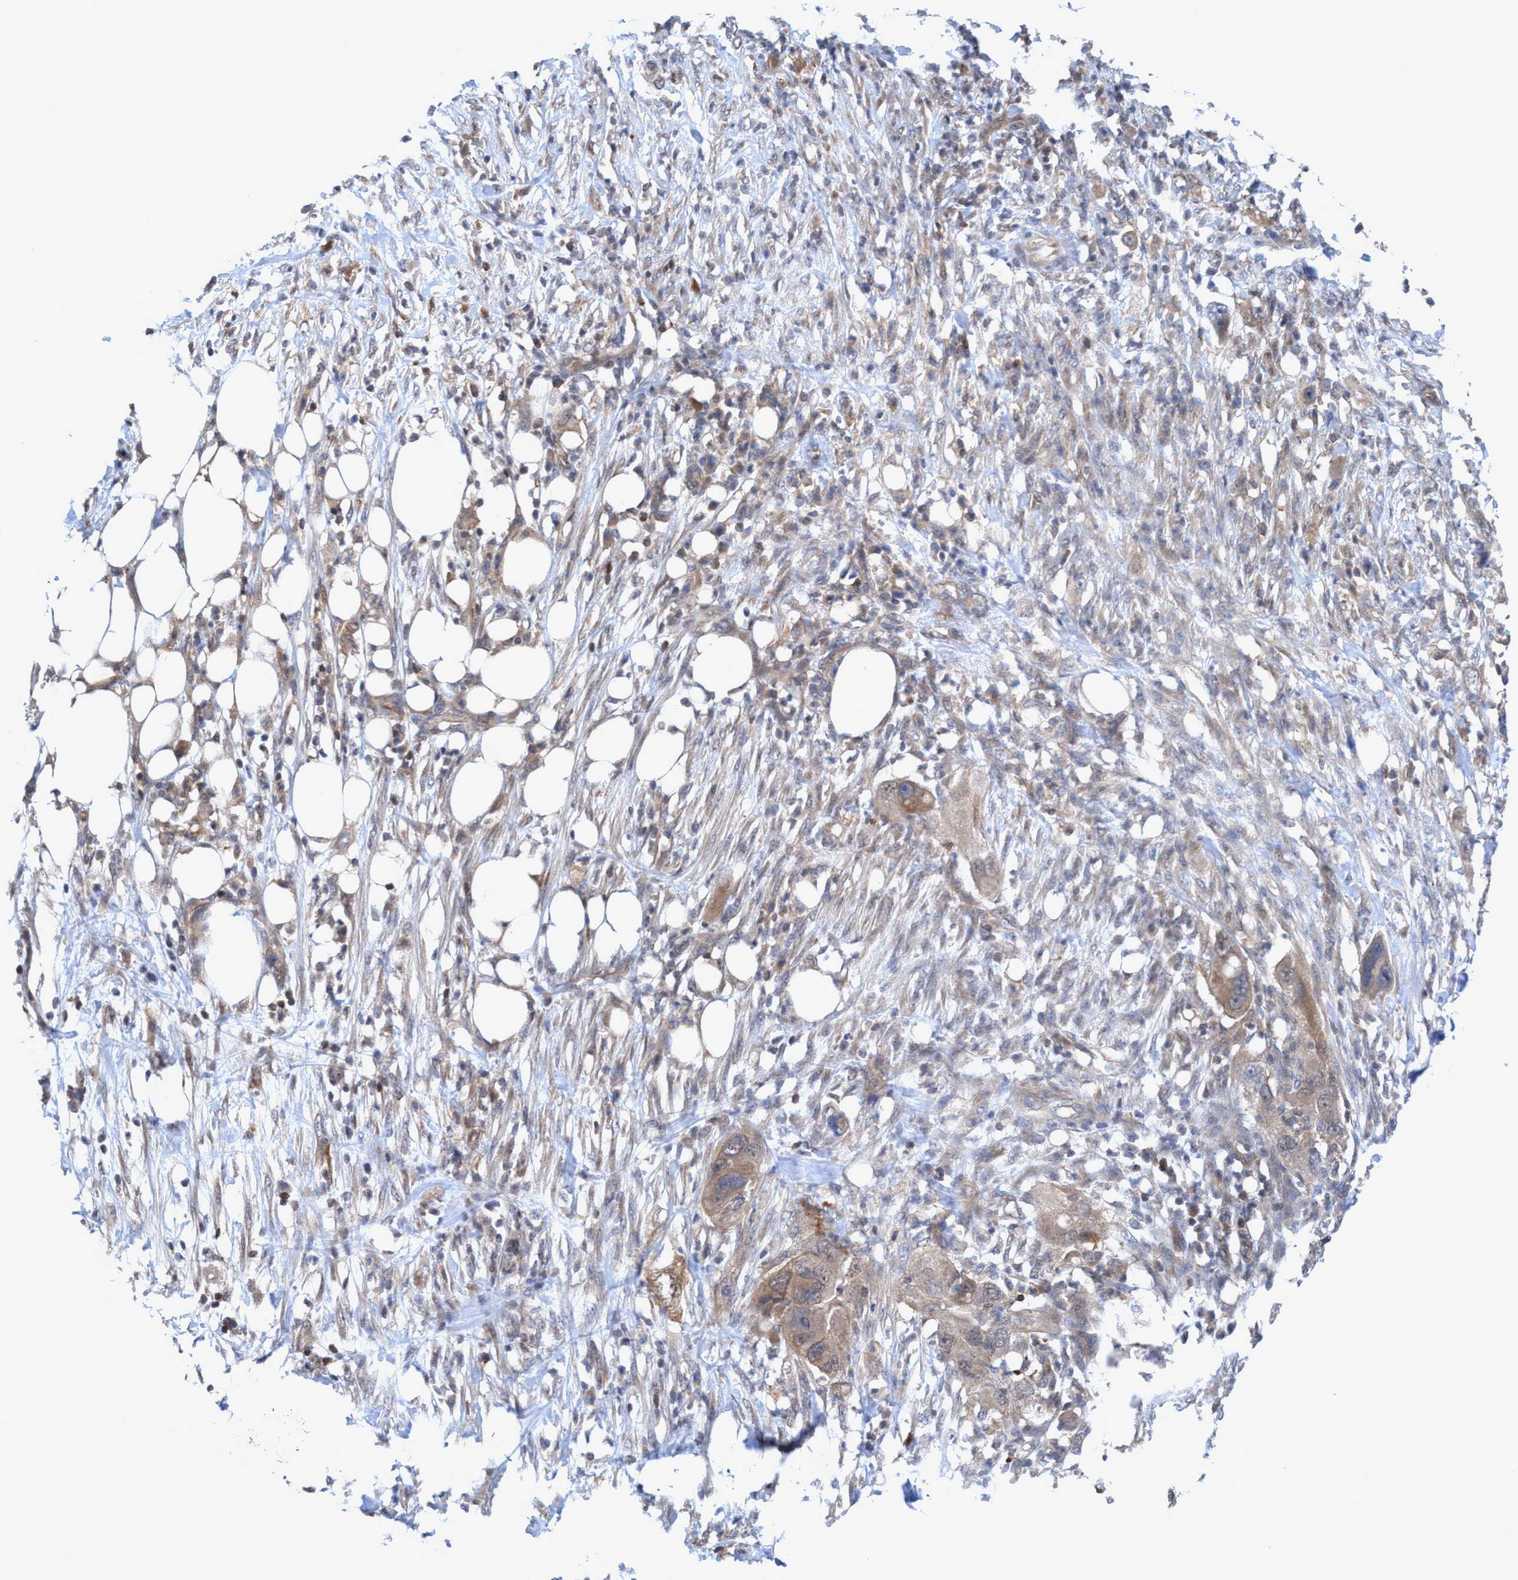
{"staining": {"intensity": "weak", "quantity": ">75%", "location": "cytoplasmic/membranous"}, "tissue": "pancreatic cancer", "cell_type": "Tumor cells", "image_type": "cancer", "snomed": [{"axis": "morphology", "description": "Adenocarcinoma, NOS"}, {"axis": "topography", "description": "Pancreas"}], "caption": "Pancreatic cancer (adenocarcinoma) tissue reveals weak cytoplasmic/membranous staining in approximately >75% of tumor cells", "gene": "GLOD4", "patient": {"sex": "female", "age": 78}}